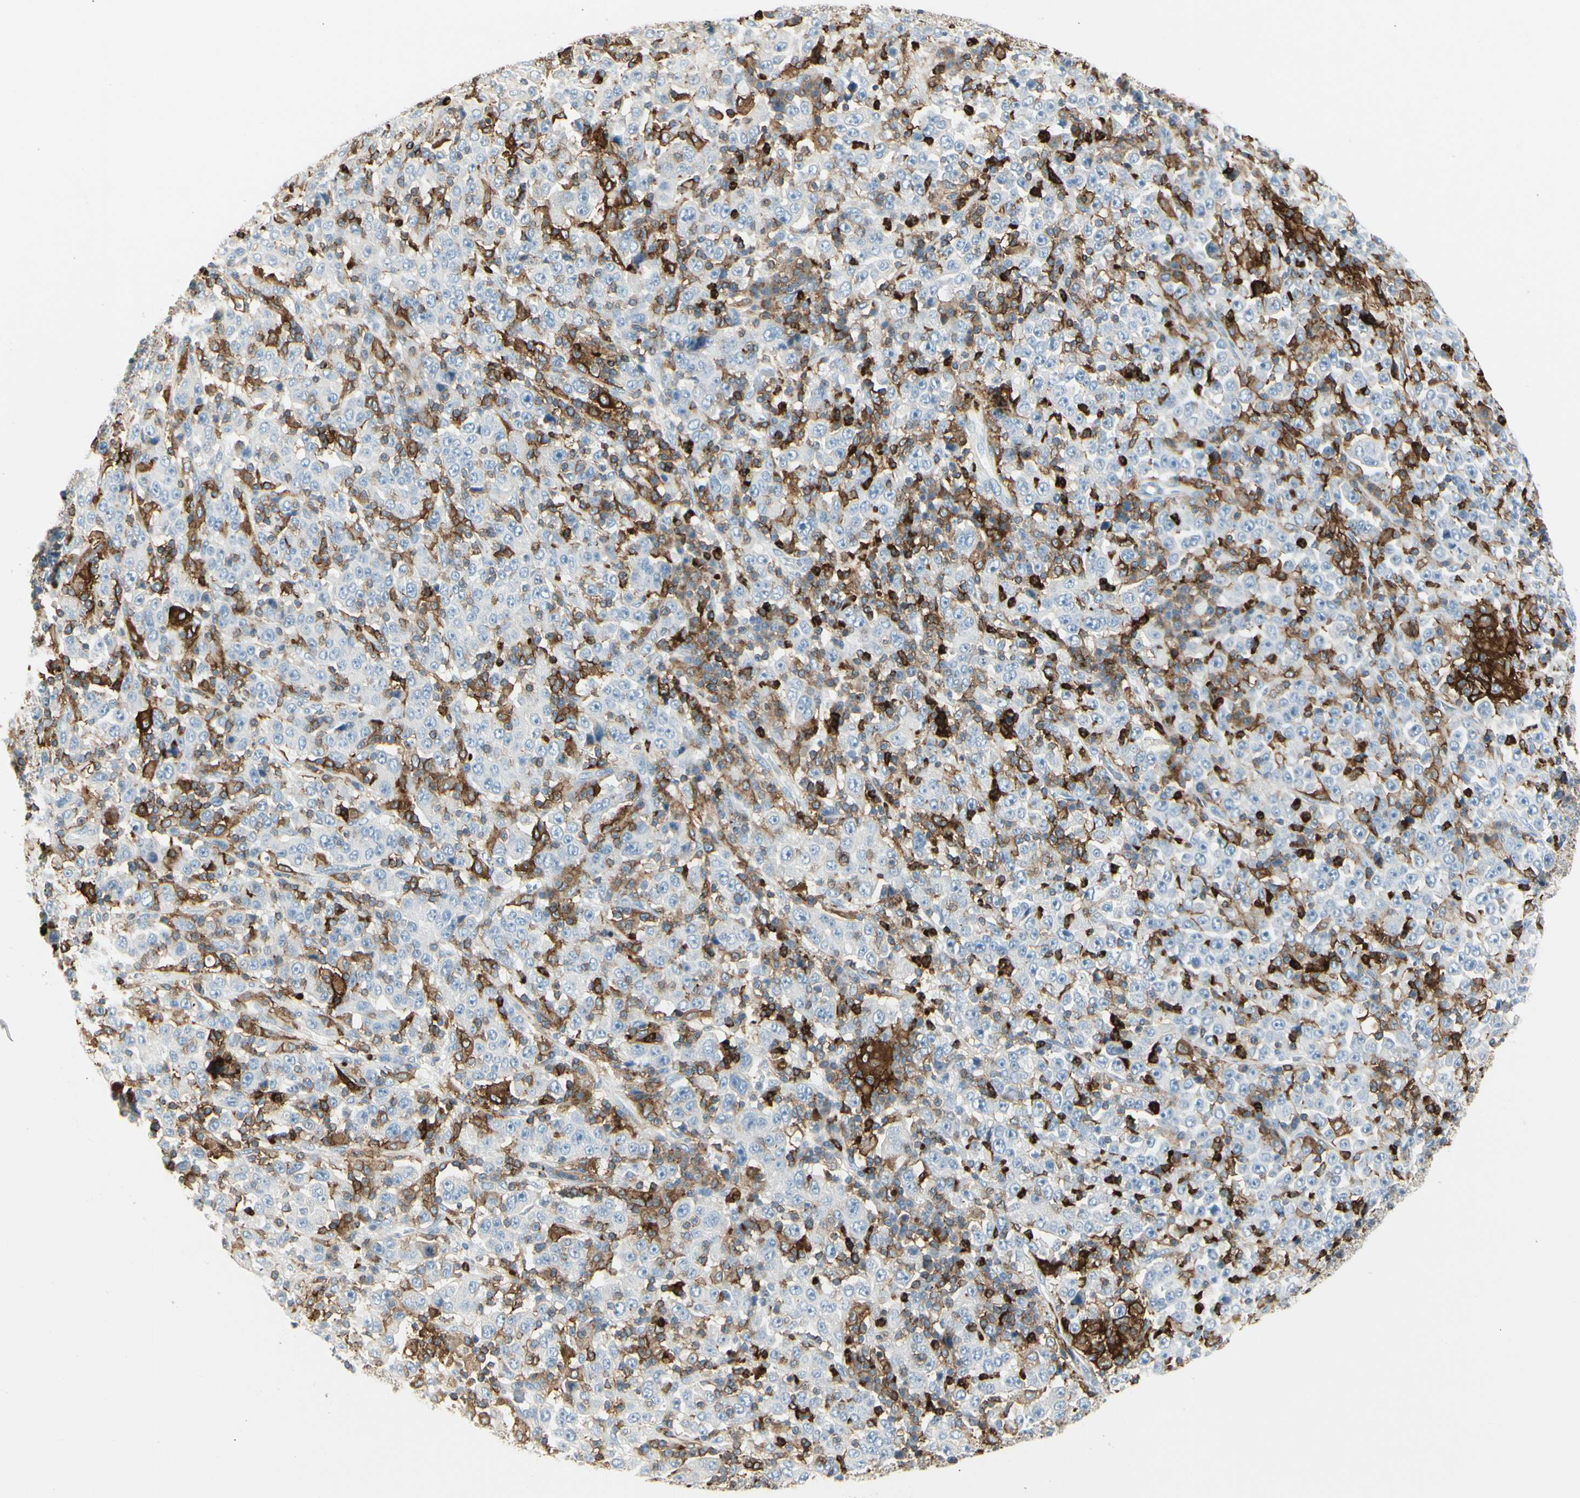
{"staining": {"intensity": "negative", "quantity": "none", "location": "none"}, "tissue": "stomach cancer", "cell_type": "Tumor cells", "image_type": "cancer", "snomed": [{"axis": "morphology", "description": "Normal tissue, NOS"}, {"axis": "morphology", "description": "Adenocarcinoma, NOS"}, {"axis": "topography", "description": "Stomach, upper"}, {"axis": "topography", "description": "Stomach"}], "caption": "Photomicrograph shows no significant protein positivity in tumor cells of stomach cancer.", "gene": "ITGB2", "patient": {"sex": "male", "age": 59}}